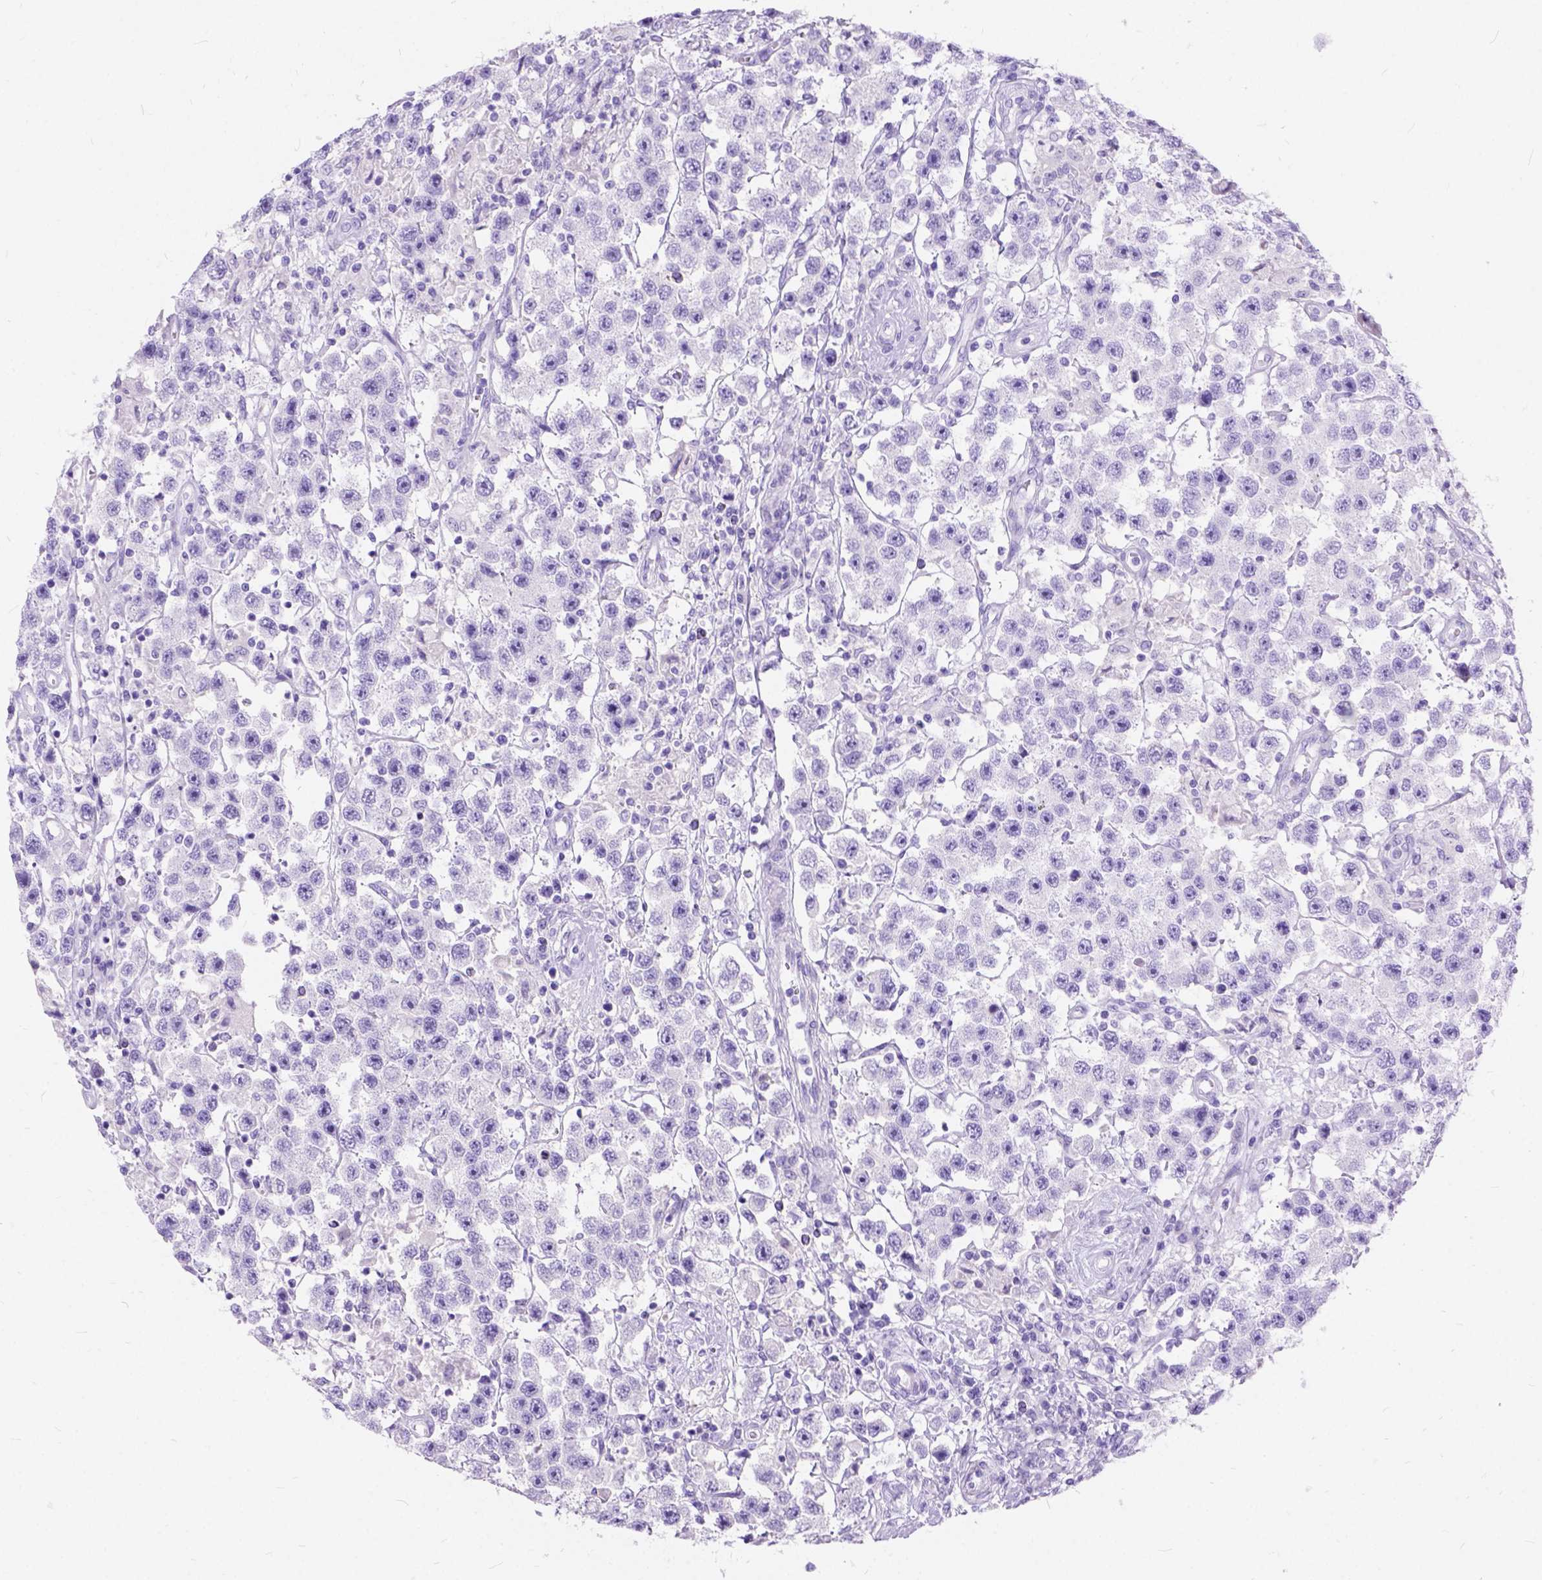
{"staining": {"intensity": "negative", "quantity": "none", "location": "none"}, "tissue": "testis cancer", "cell_type": "Tumor cells", "image_type": "cancer", "snomed": [{"axis": "morphology", "description": "Seminoma, NOS"}, {"axis": "topography", "description": "Testis"}], "caption": "Immunohistochemistry micrograph of seminoma (testis) stained for a protein (brown), which shows no staining in tumor cells.", "gene": "C1QTNF3", "patient": {"sex": "male", "age": 45}}